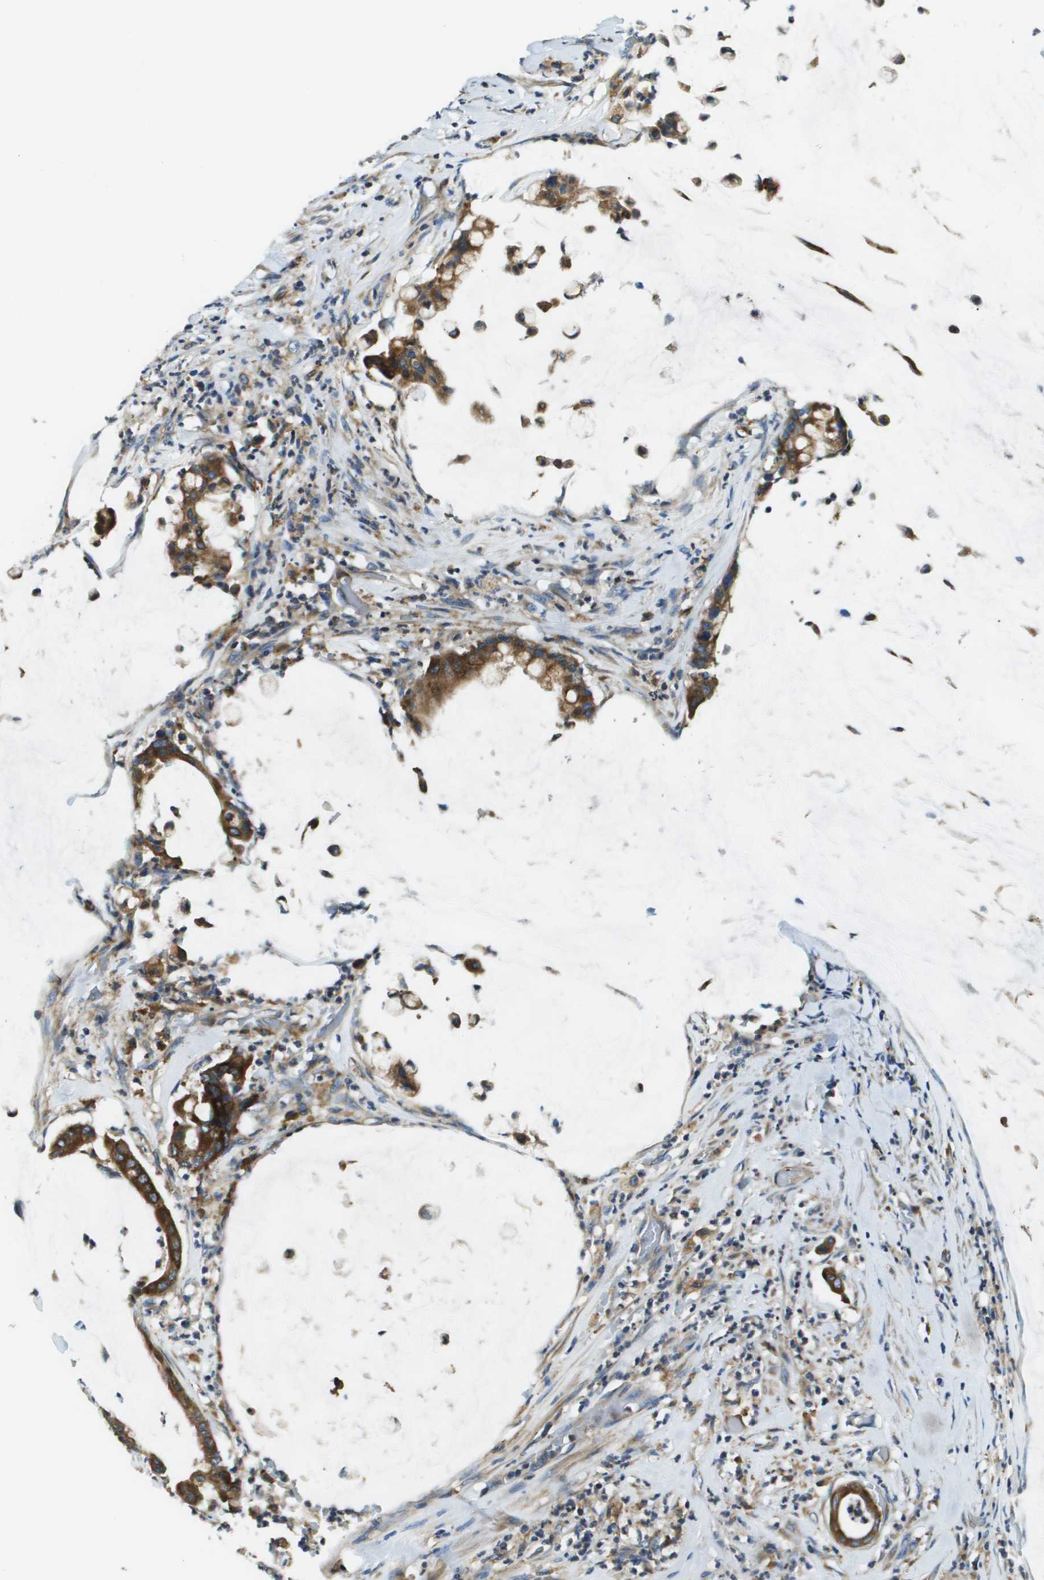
{"staining": {"intensity": "strong", "quantity": ">75%", "location": "cytoplasmic/membranous"}, "tissue": "pancreatic cancer", "cell_type": "Tumor cells", "image_type": "cancer", "snomed": [{"axis": "morphology", "description": "Adenocarcinoma, NOS"}, {"axis": "topography", "description": "Pancreas"}], "caption": "The immunohistochemical stain labels strong cytoplasmic/membranous positivity in tumor cells of pancreatic adenocarcinoma tissue. Ihc stains the protein of interest in brown and the nuclei are stained blue.", "gene": "CNPY3", "patient": {"sex": "male", "age": 41}}